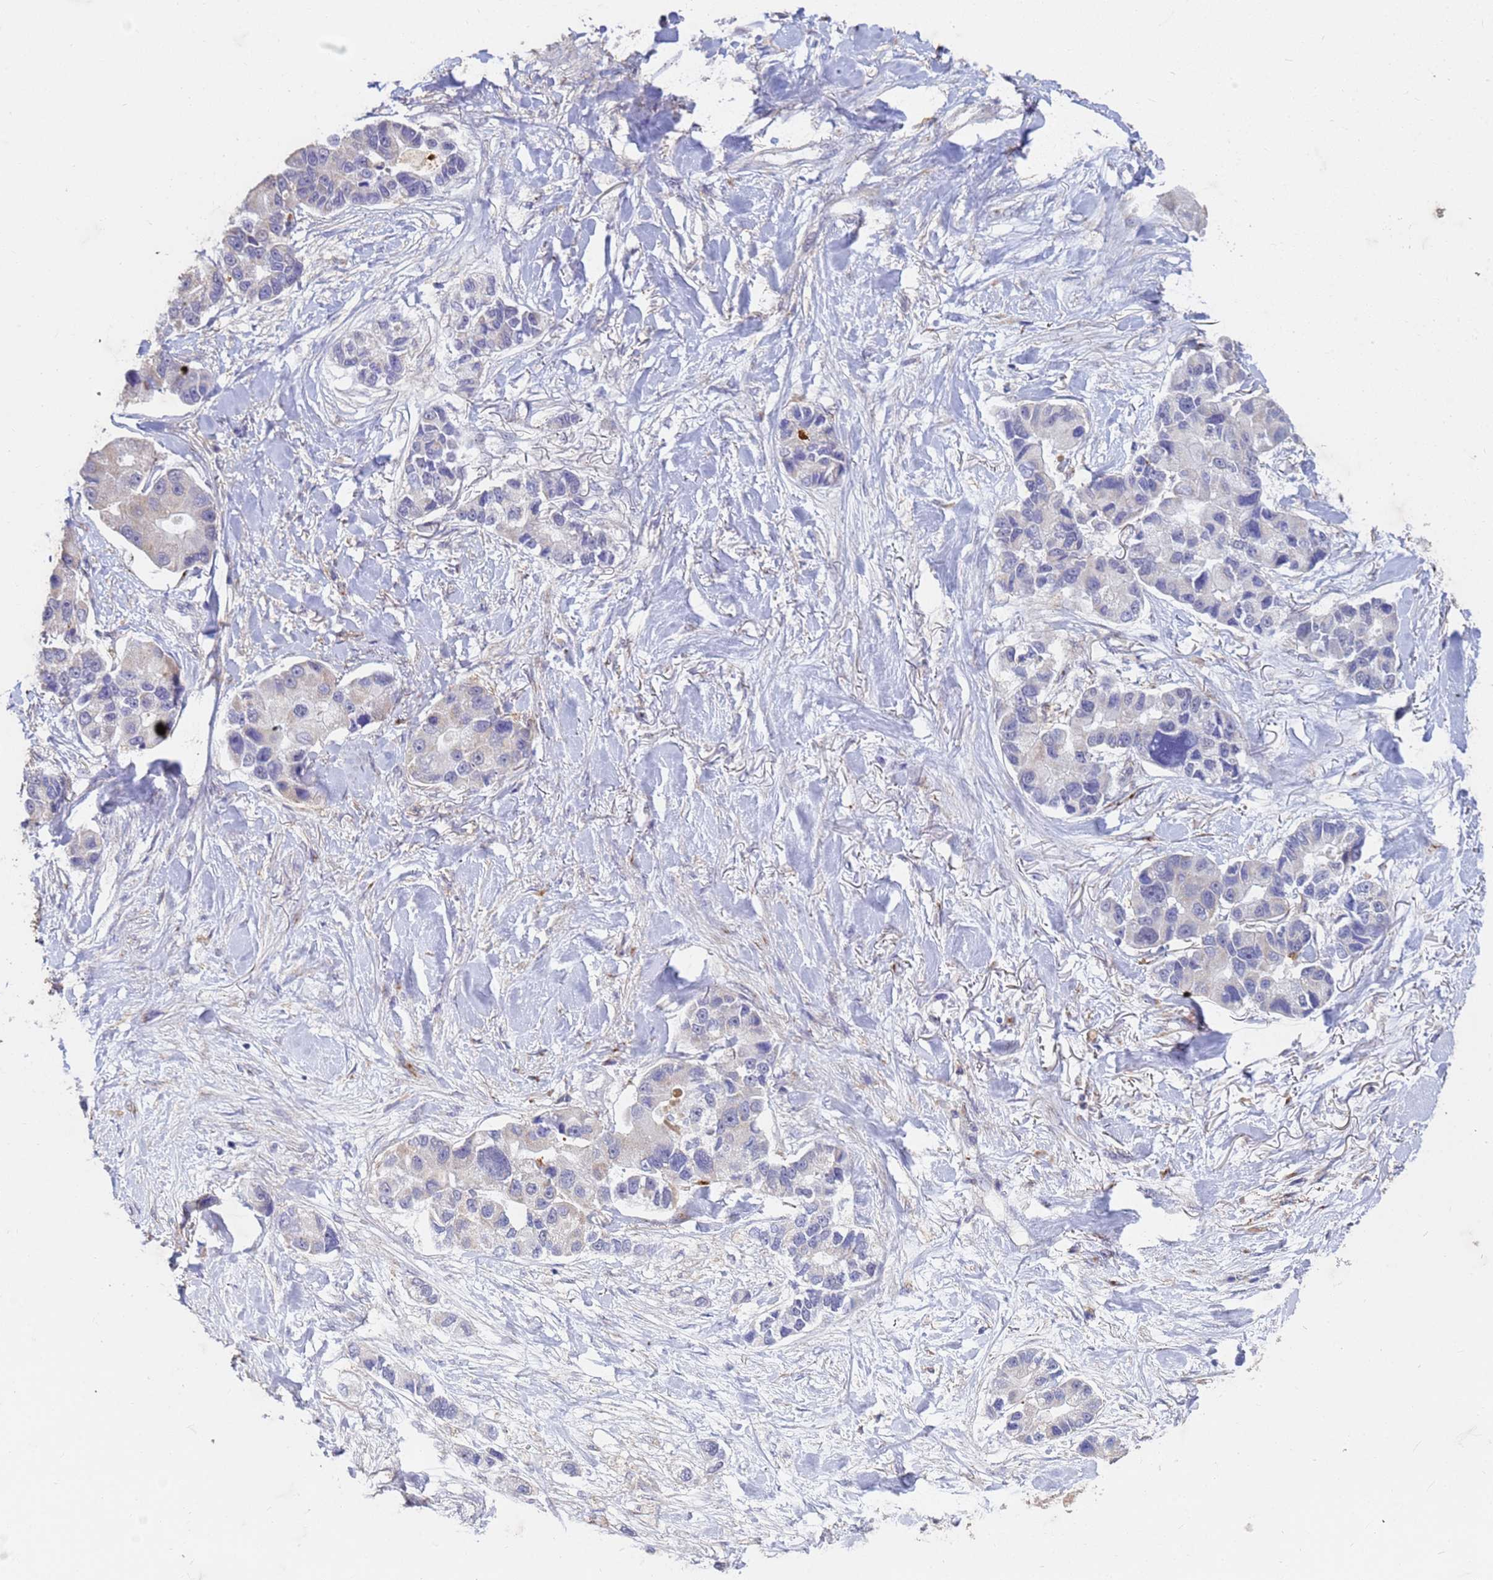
{"staining": {"intensity": "negative", "quantity": "none", "location": "none"}, "tissue": "lung cancer", "cell_type": "Tumor cells", "image_type": "cancer", "snomed": [{"axis": "morphology", "description": "Adenocarcinoma, NOS"}, {"axis": "topography", "description": "Lung"}], "caption": "This micrograph is of lung adenocarcinoma stained with immunohistochemistry (IHC) to label a protein in brown with the nuclei are counter-stained blue. There is no expression in tumor cells.", "gene": "SLC25A15", "patient": {"sex": "female", "age": 54}}